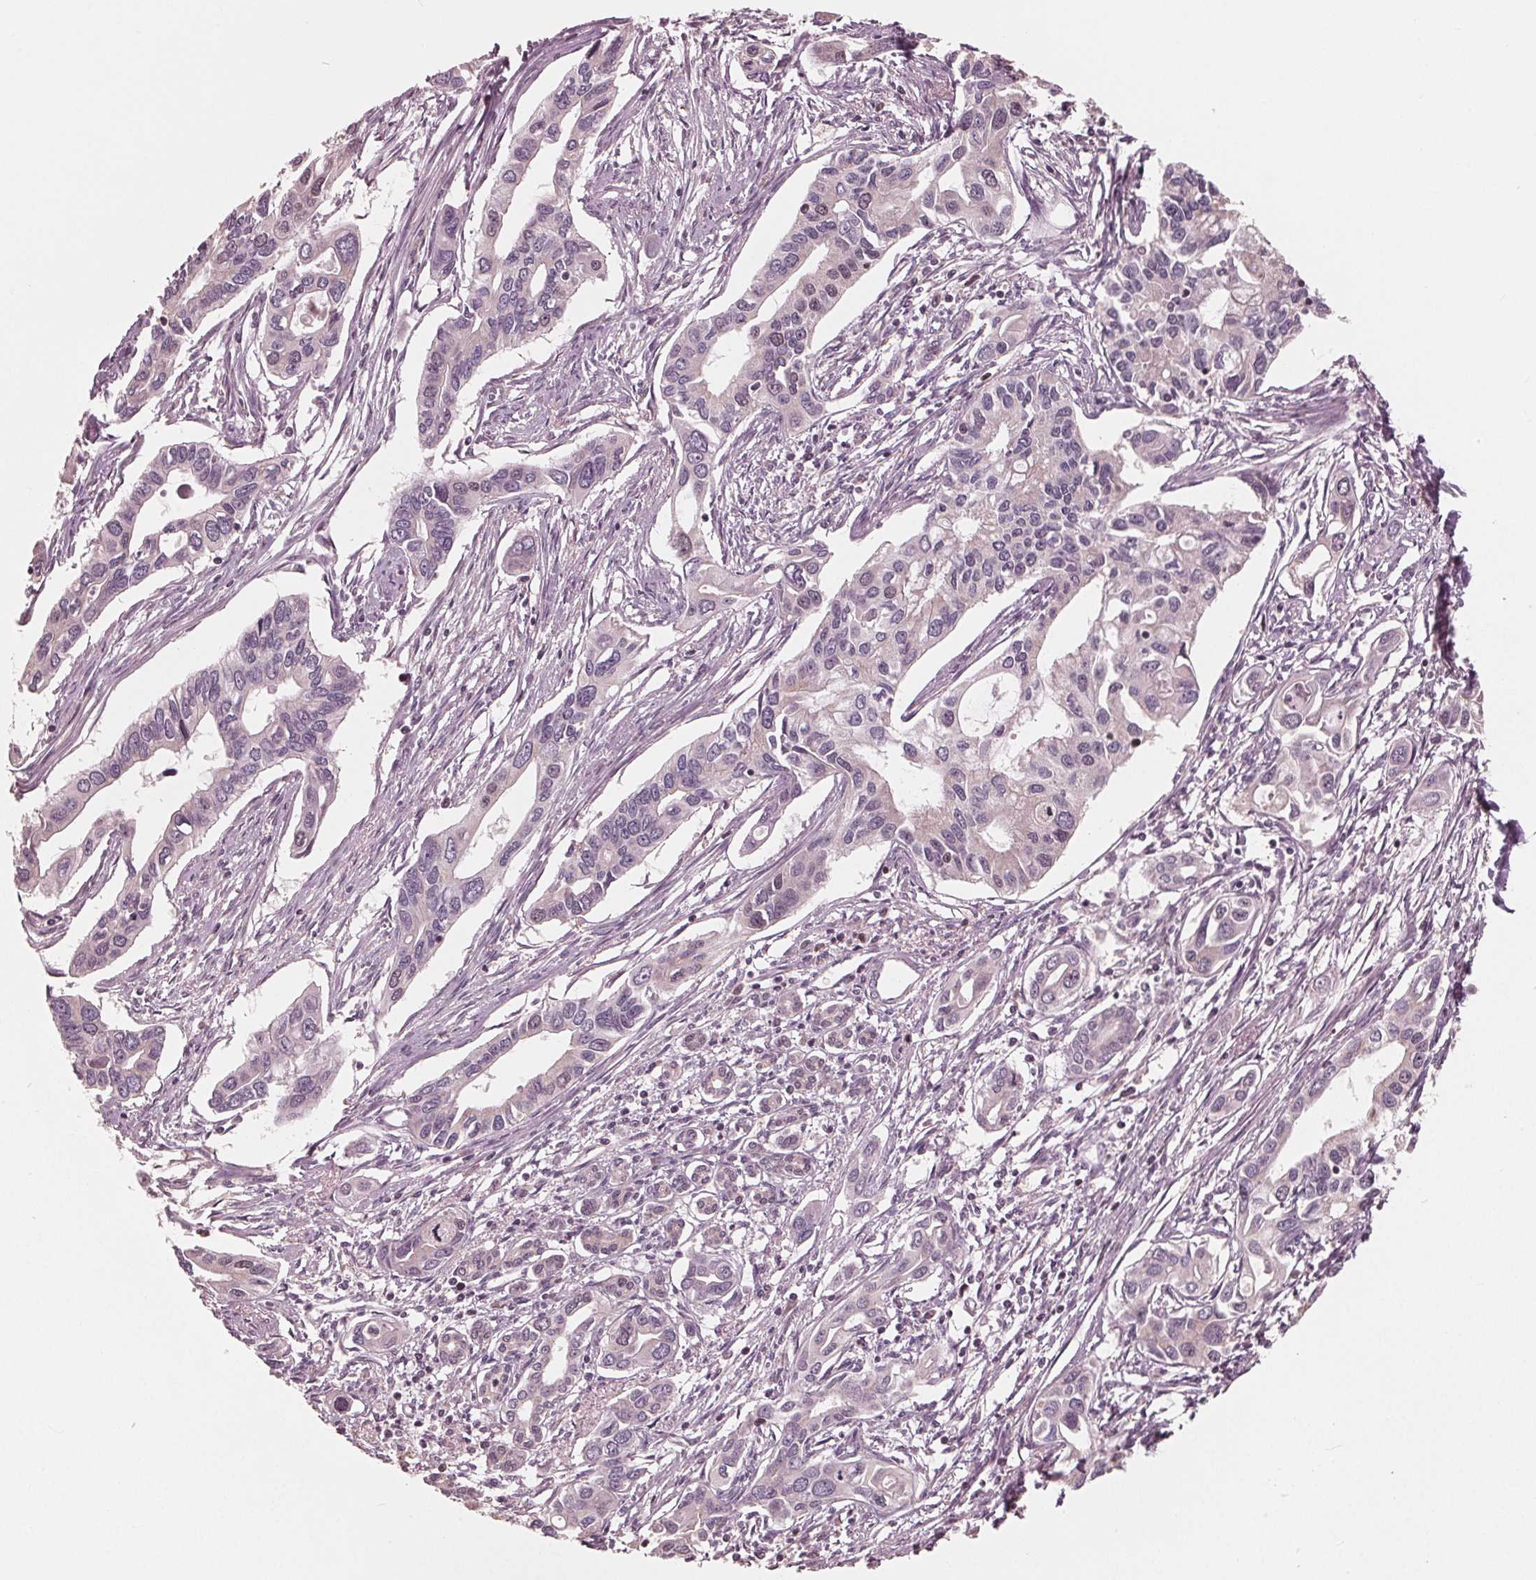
{"staining": {"intensity": "negative", "quantity": "none", "location": "none"}, "tissue": "pancreatic cancer", "cell_type": "Tumor cells", "image_type": "cancer", "snomed": [{"axis": "morphology", "description": "Adenocarcinoma, NOS"}, {"axis": "topography", "description": "Pancreas"}], "caption": "DAB (3,3'-diaminobenzidine) immunohistochemical staining of pancreatic cancer reveals no significant expression in tumor cells. (DAB (3,3'-diaminobenzidine) IHC, high magnification).", "gene": "HIRIP3", "patient": {"sex": "male", "age": 60}}